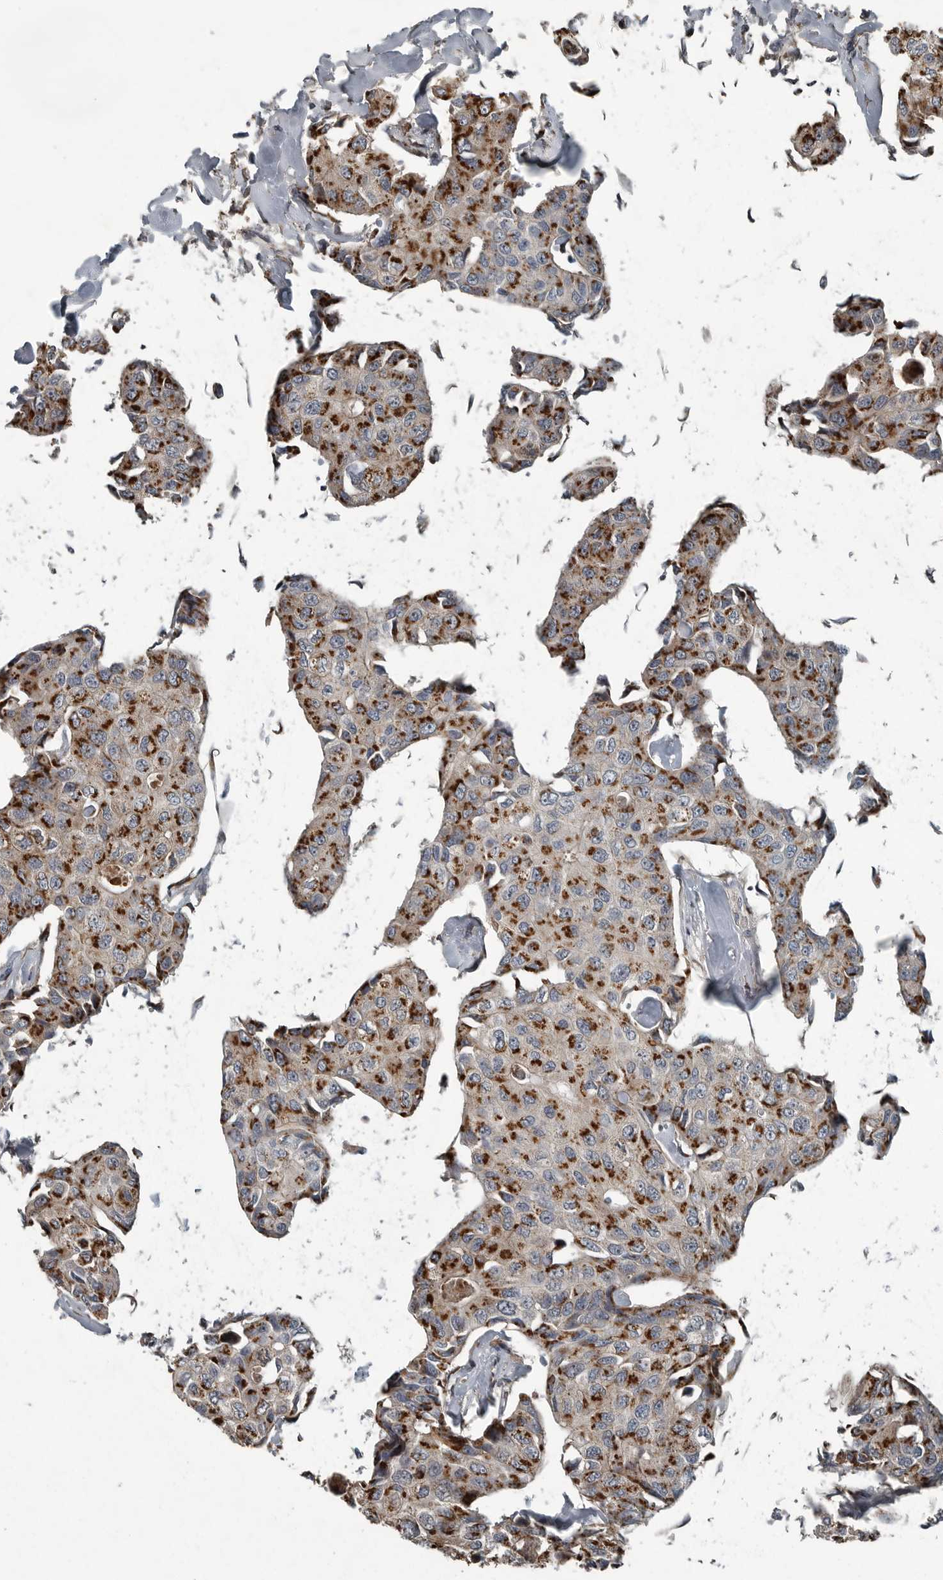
{"staining": {"intensity": "strong", "quantity": ">75%", "location": "cytoplasmic/membranous"}, "tissue": "breast cancer", "cell_type": "Tumor cells", "image_type": "cancer", "snomed": [{"axis": "morphology", "description": "Duct carcinoma"}, {"axis": "topography", "description": "Breast"}], "caption": "Protein staining reveals strong cytoplasmic/membranous staining in about >75% of tumor cells in intraductal carcinoma (breast).", "gene": "ZNF345", "patient": {"sex": "female", "age": 80}}